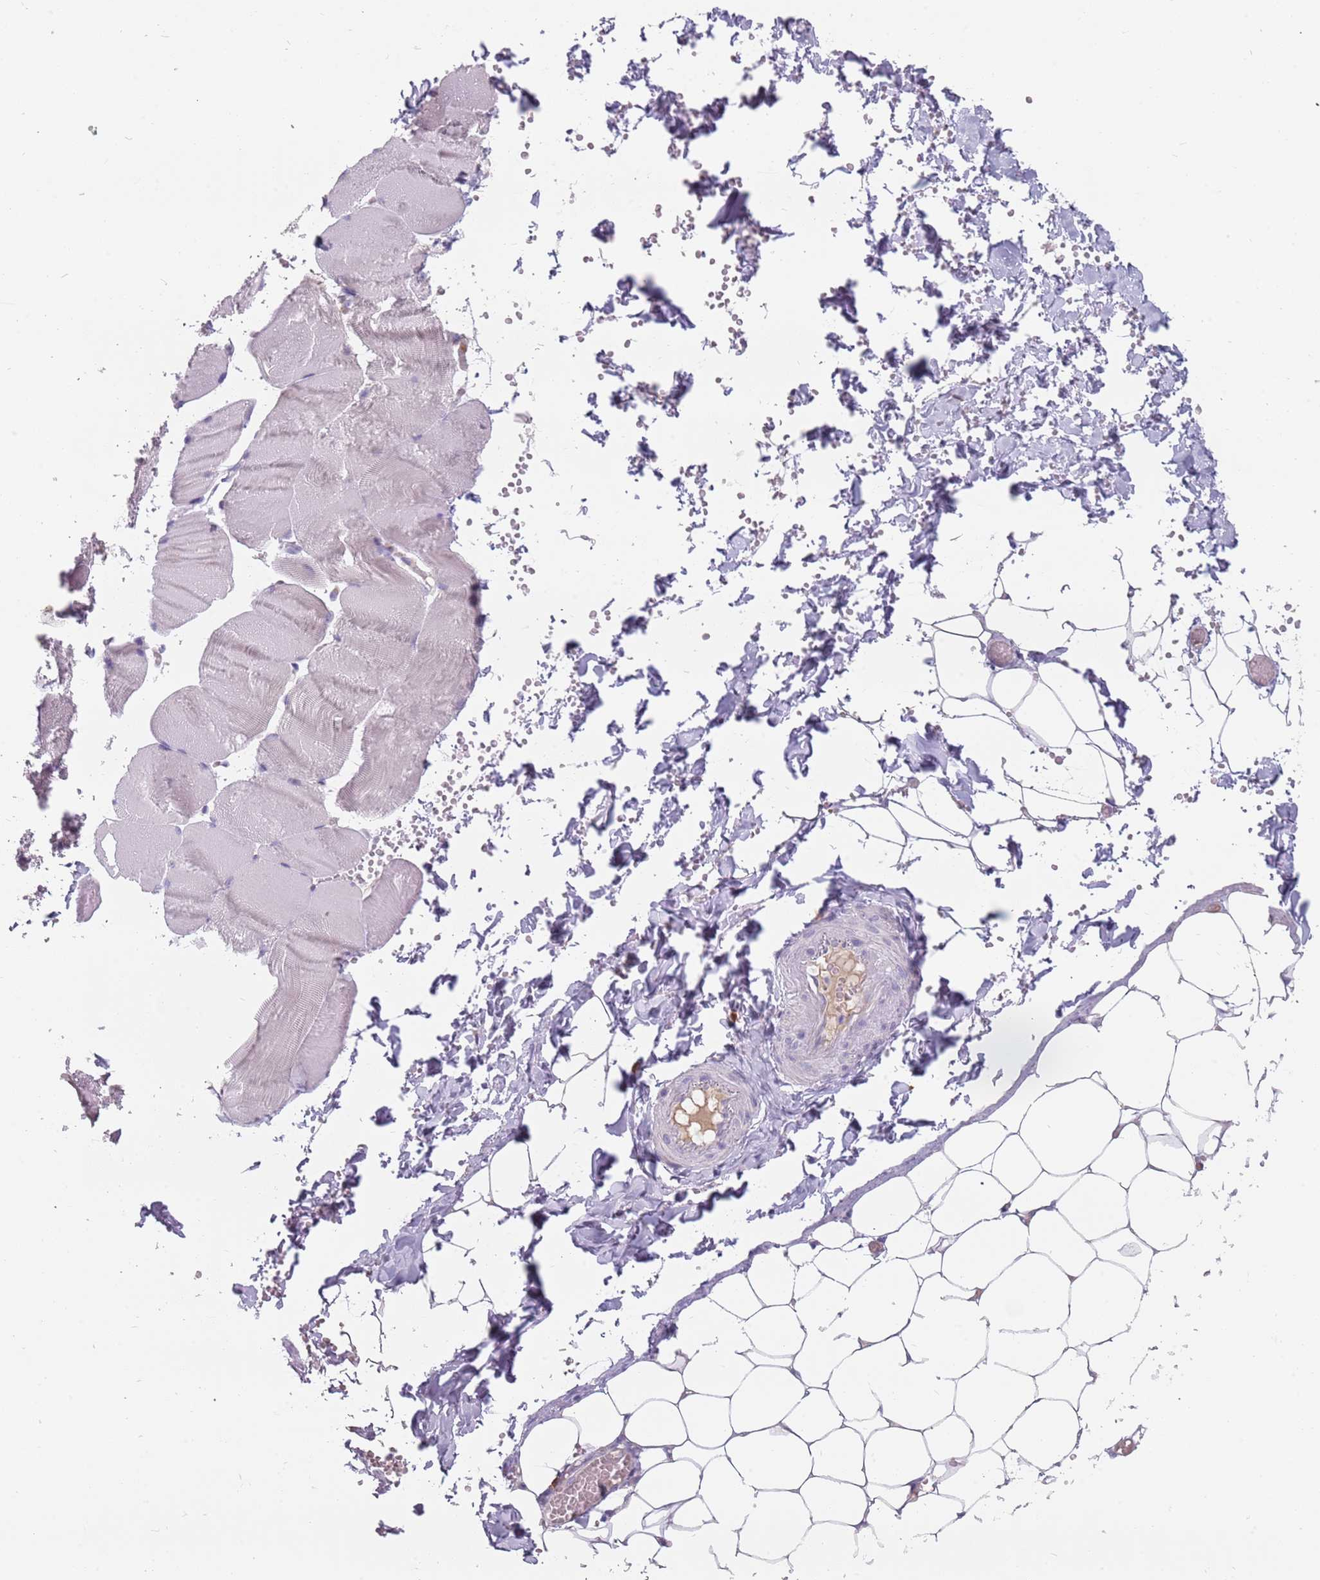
{"staining": {"intensity": "negative", "quantity": "none", "location": "none"}, "tissue": "adipose tissue", "cell_type": "Adipocytes", "image_type": "normal", "snomed": [{"axis": "morphology", "description": "Normal tissue, NOS"}, {"axis": "topography", "description": "Skeletal muscle"}, {"axis": "topography", "description": "Peripheral nerve tissue"}], "caption": "Adipocytes are negative for brown protein staining in unremarkable adipose tissue. Nuclei are stained in blue.", "gene": "DDX4", "patient": {"sex": "female", "age": 55}}